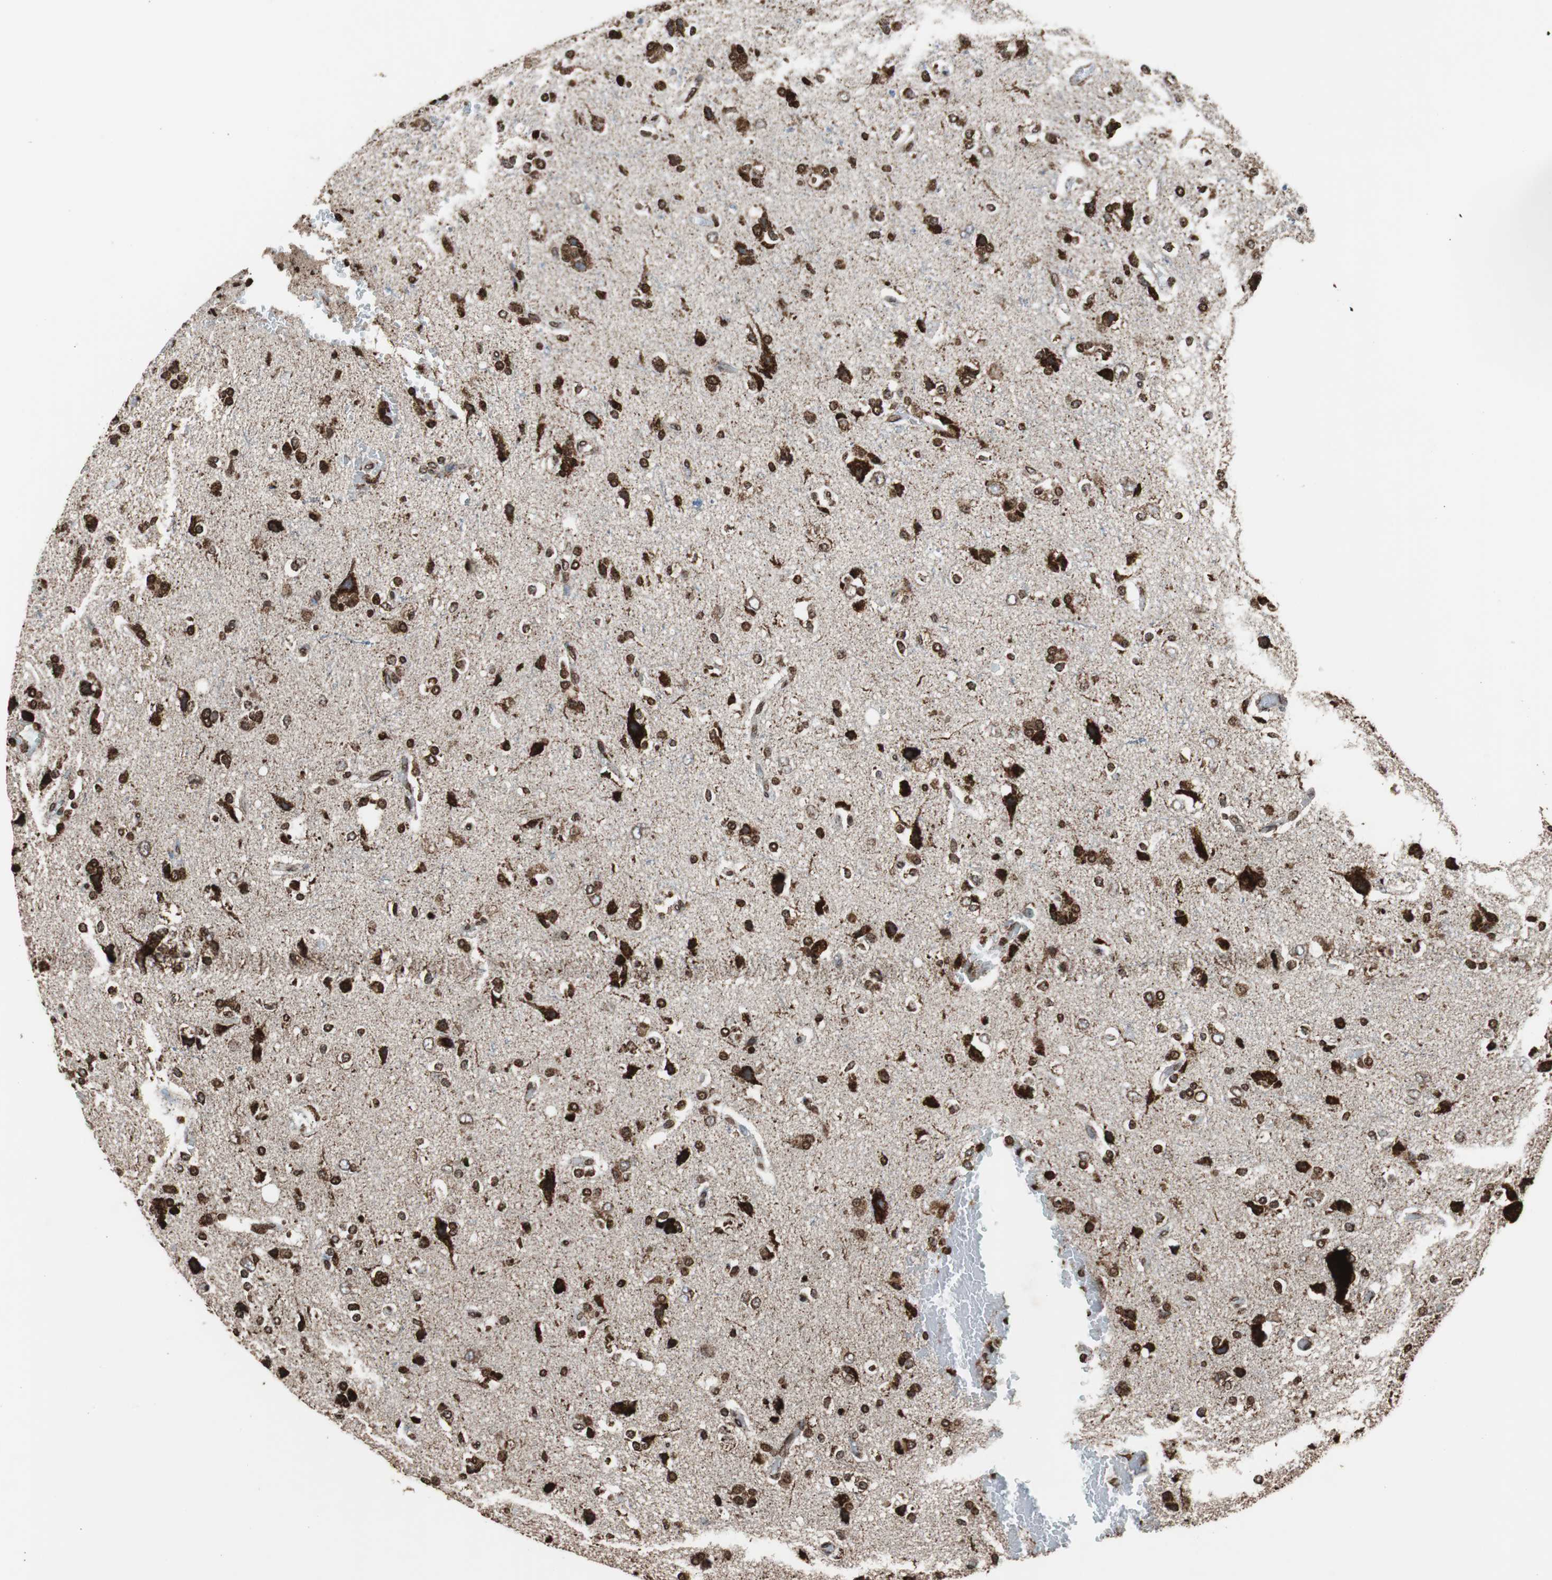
{"staining": {"intensity": "strong", "quantity": ">75%", "location": "cytoplasmic/membranous,nuclear"}, "tissue": "glioma", "cell_type": "Tumor cells", "image_type": "cancer", "snomed": [{"axis": "morphology", "description": "Glioma, malignant, High grade"}, {"axis": "topography", "description": "Brain"}], "caption": "Protein staining by IHC shows strong cytoplasmic/membranous and nuclear expression in about >75% of tumor cells in glioma.", "gene": "HSPA9", "patient": {"sex": "male", "age": 47}}